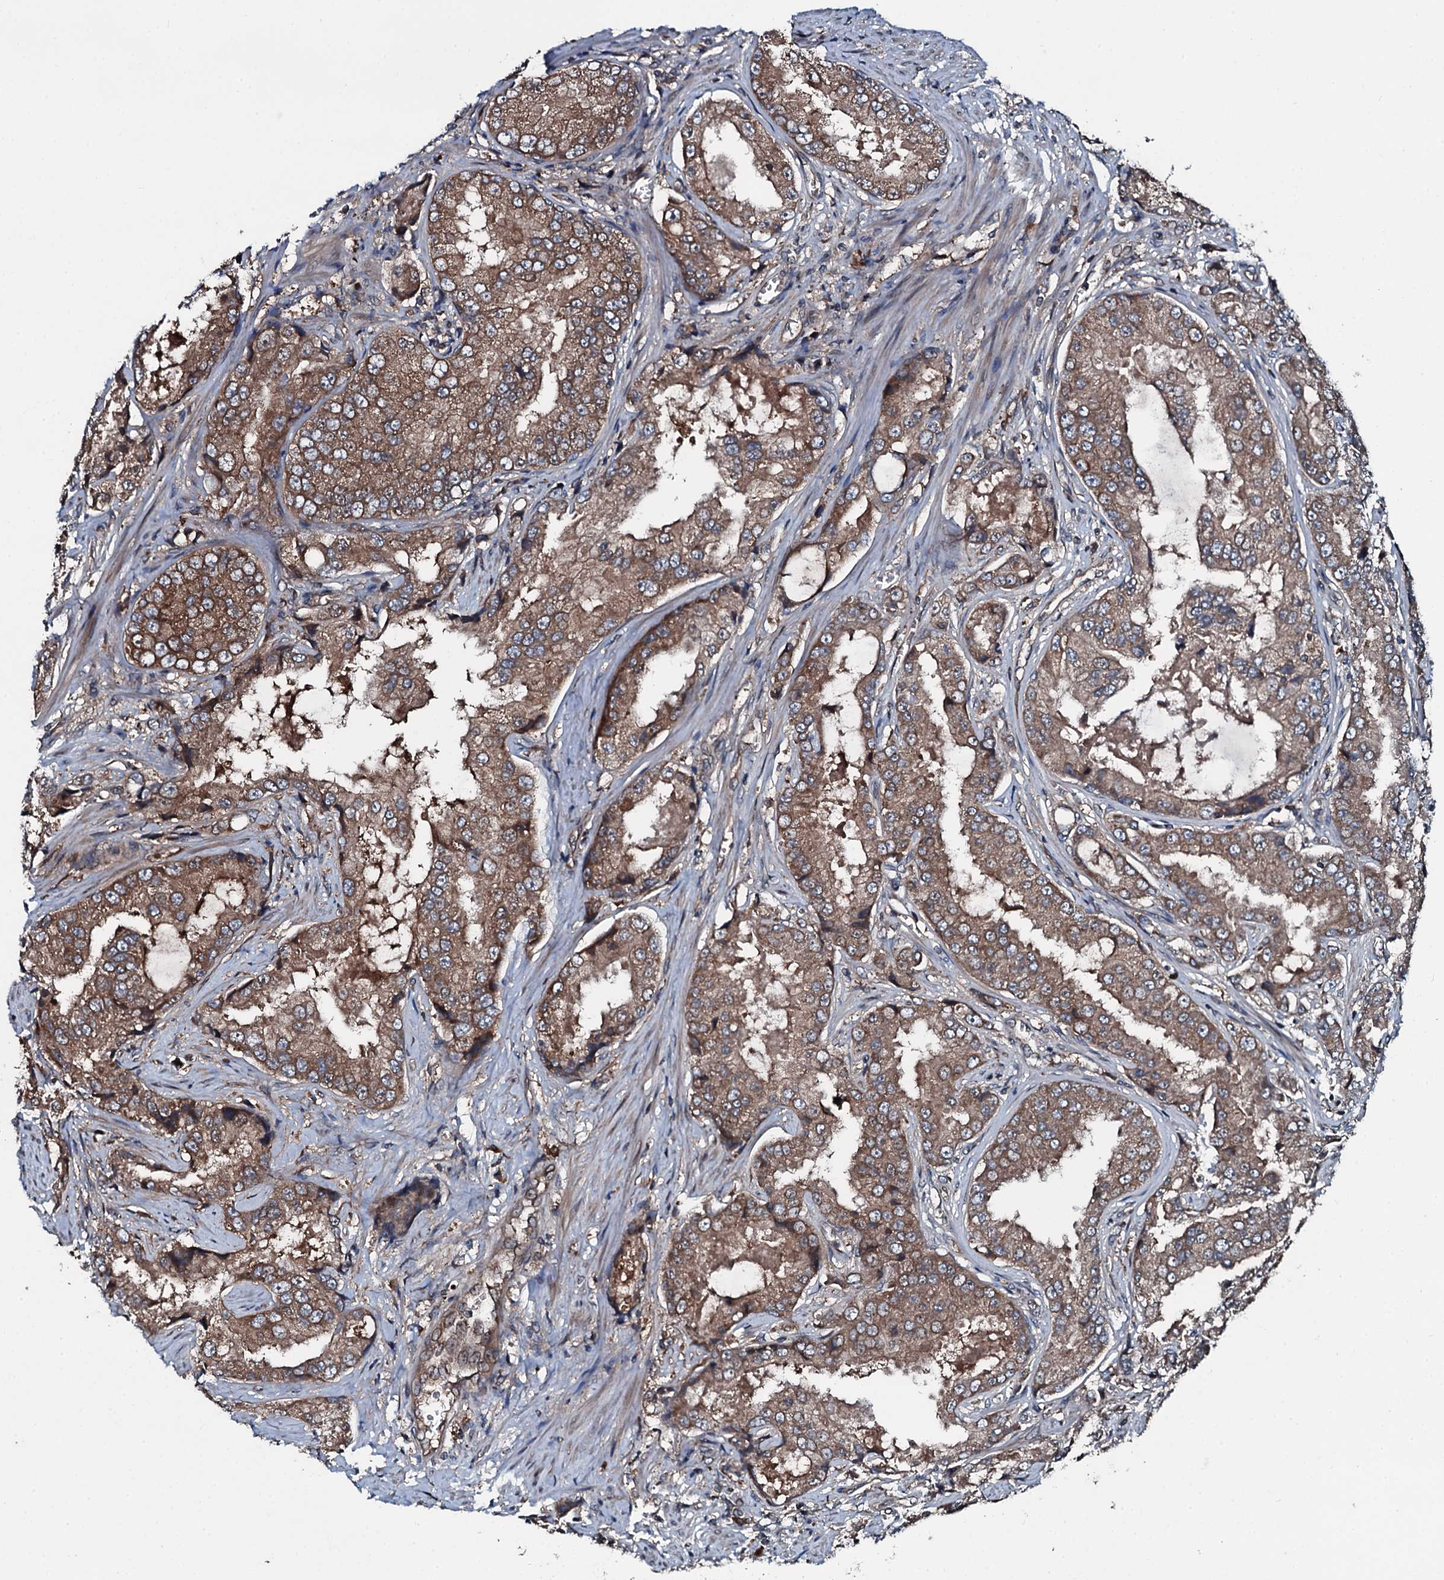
{"staining": {"intensity": "moderate", "quantity": ">75%", "location": "cytoplasmic/membranous"}, "tissue": "prostate cancer", "cell_type": "Tumor cells", "image_type": "cancer", "snomed": [{"axis": "morphology", "description": "Adenocarcinoma, High grade"}, {"axis": "topography", "description": "Prostate"}], "caption": "Protein positivity by IHC demonstrates moderate cytoplasmic/membranous expression in about >75% of tumor cells in prostate cancer. Nuclei are stained in blue.", "gene": "AARS1", "patient": {"sex": "male", "age": 73}}